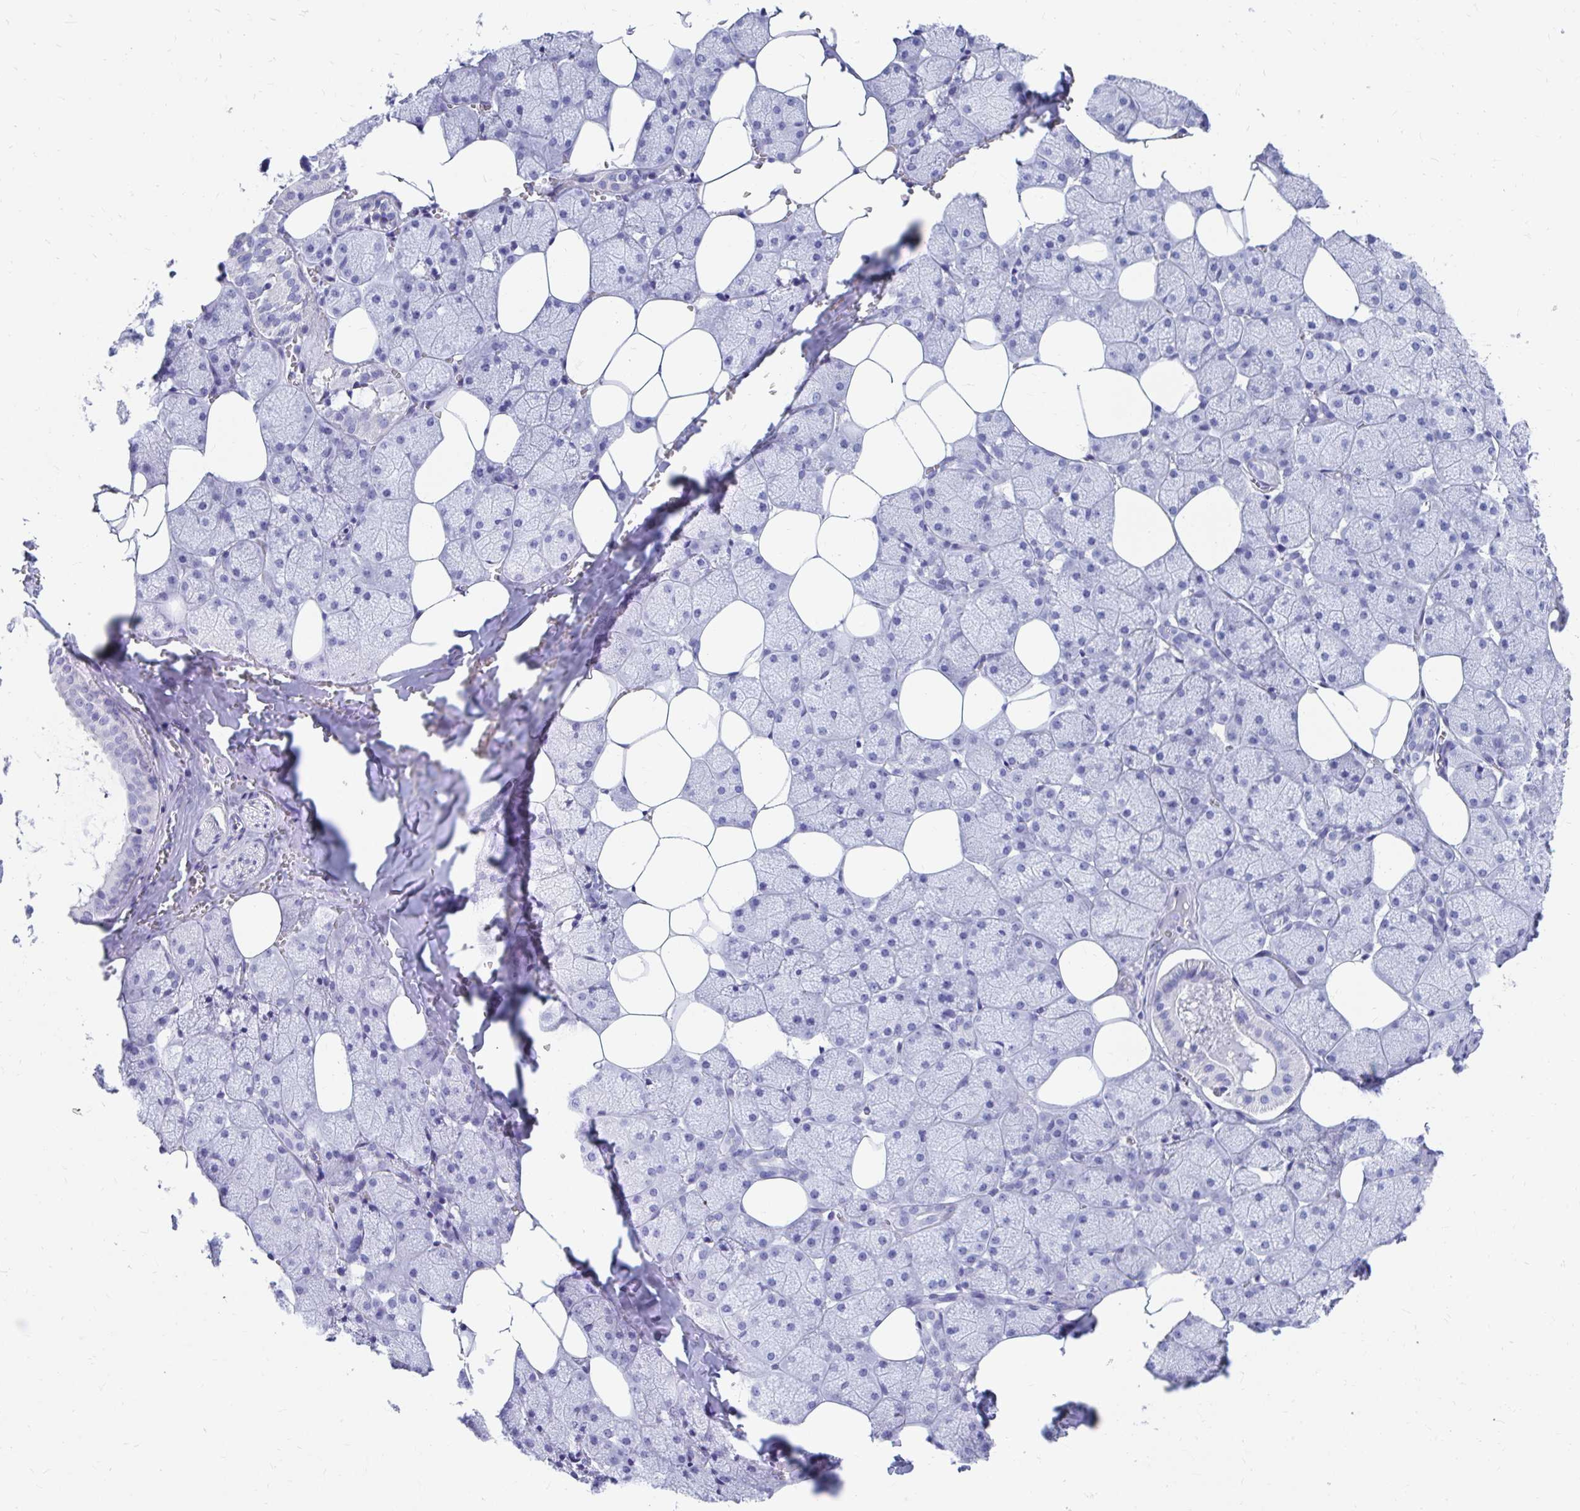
{"staining": {"intensity": "weak", "quantity": "<25%", "location": "cytoplasmic/membranous"}, "tissue": "salivary gland", "cell_type": "Glandular cells", "image_type": "normal", "snomed": [{"axis": "morphology", "description": "Normal tissue, NOS"}, {"axis": "topography", "description": "Salivary gland"}, {"axis": "topography", "description": "Peripheral nerve tissue"}], "caption": "DAB (3,3'-diaminobenzidine) immunohistochemical staining of benign salivary gland shows no significant staining in glandular cells. (Stains: DAB (3,3'-diaminobenzidine) IHC with hematoxylin counter stain, Microscopy: brightfield microscopy at high magnification).", "gene": "DPEP3", "patient": {"sex": "male", "age": 38}}